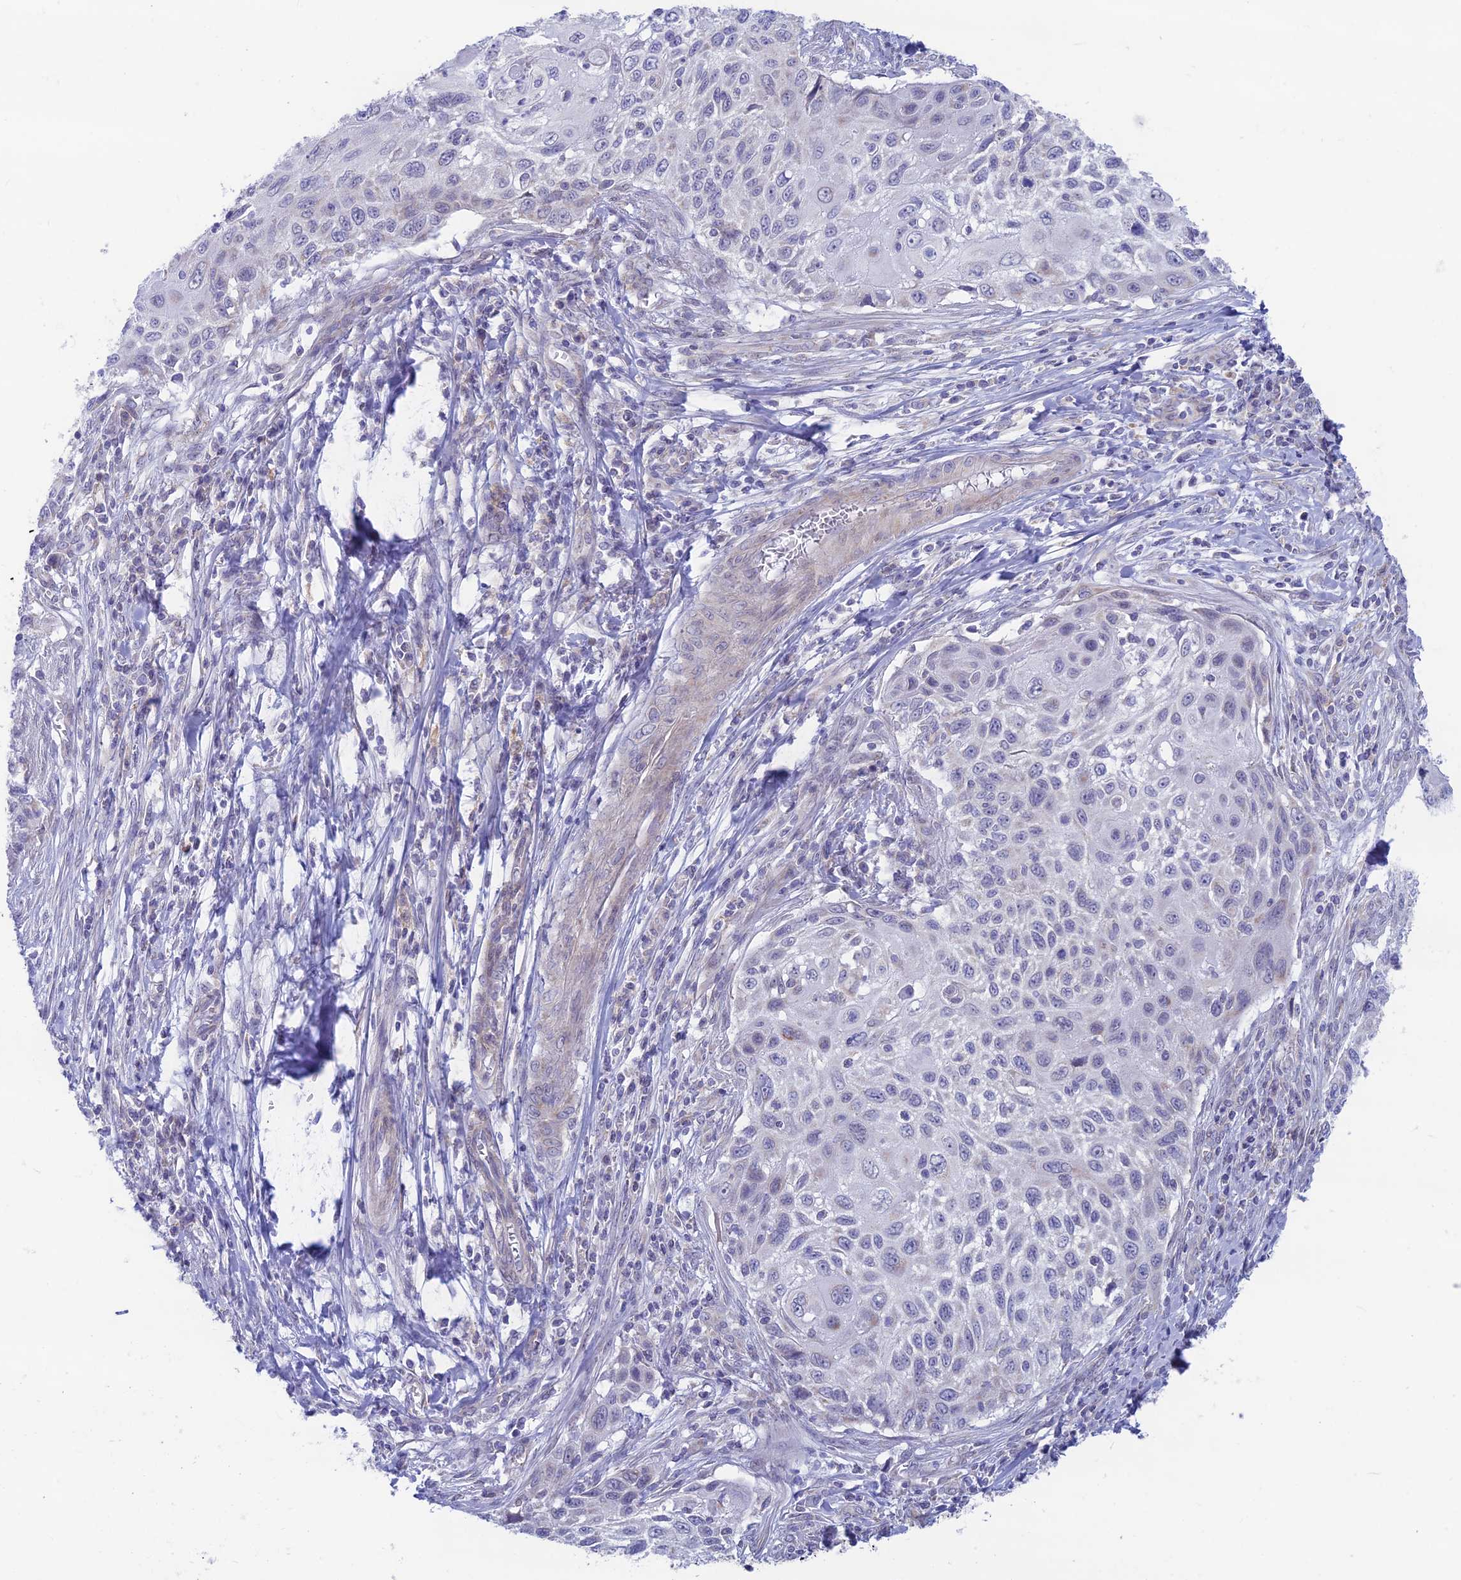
{"staining": {"intensity": "negative", "quantity": "none", "location": "none"}, "tissue": "cervical cancer", "cell_type": "Tumor cells", "image_type": "cancer", "snomed": [{"axis": "morphology", "description": "Squamous cell carcinoma, NOS"}, {"axis": "topography", "description": "Cervix"}], "caption": "IHC of human cervical cancer demonstrates no staining in tumor cells.", "gene": "PLAC9", "patient": {"sex": "female", "age": 70}}